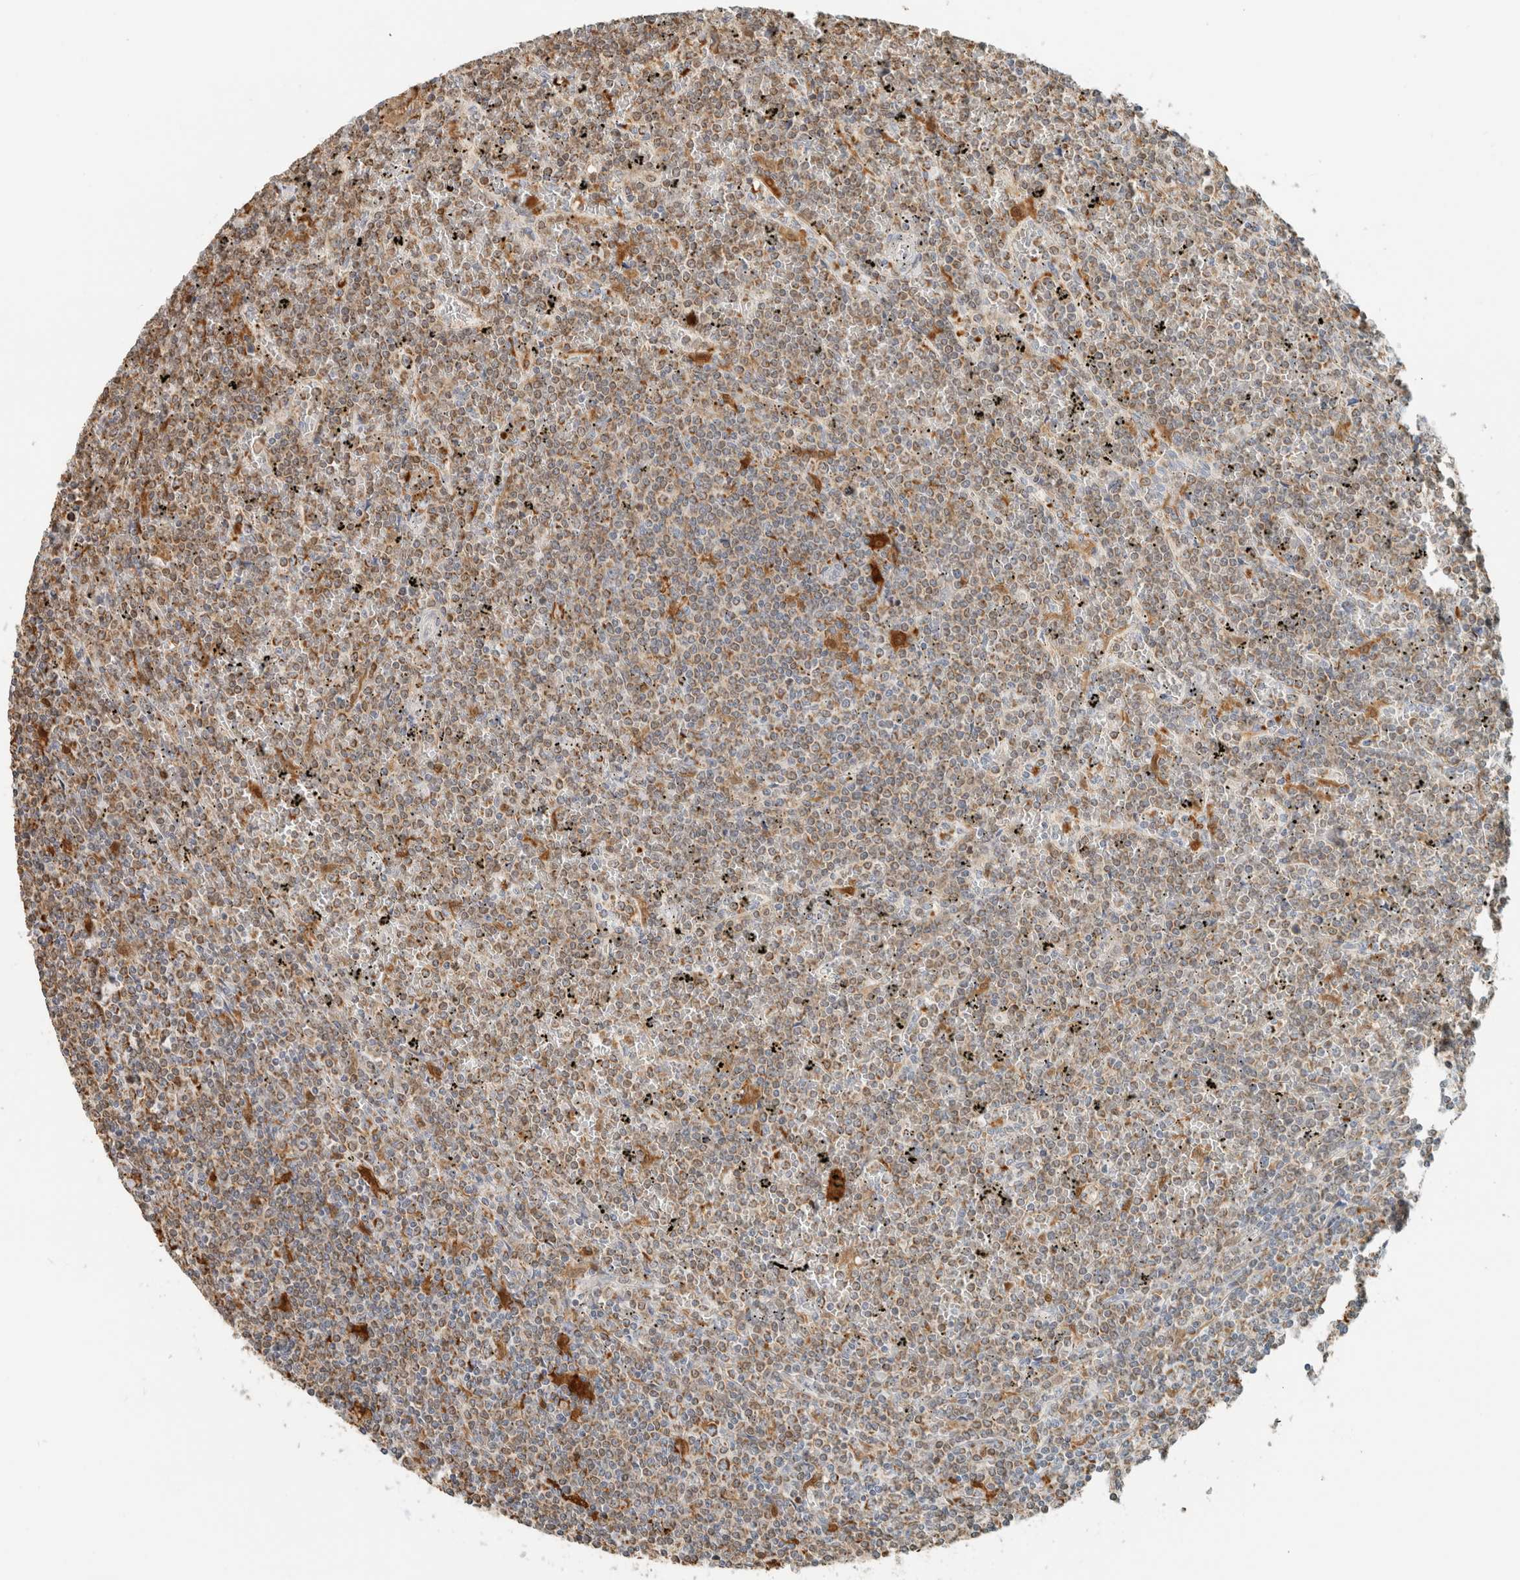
{"staining": {"intensity": "weak", "quantity": "25%-75%", "location": "cytoplasmic/membranous"}, "tissue": "lymphoma", "cell_type": "Tumor cells", "image_type": "cancer", "snomed": [{"axis": "morphology", "description": "Malignant lymphoma, non-Hodgkin's type, Low grade"}, {"axis": "topography", "description": "Spleen"}], "caption": "A brown stain highlights weak cytoplasmic/membranous staining of a protein in human lymphoma tumor cells.", "gene": "CAPG", "patient": {"sex": "female", "age": 19}}